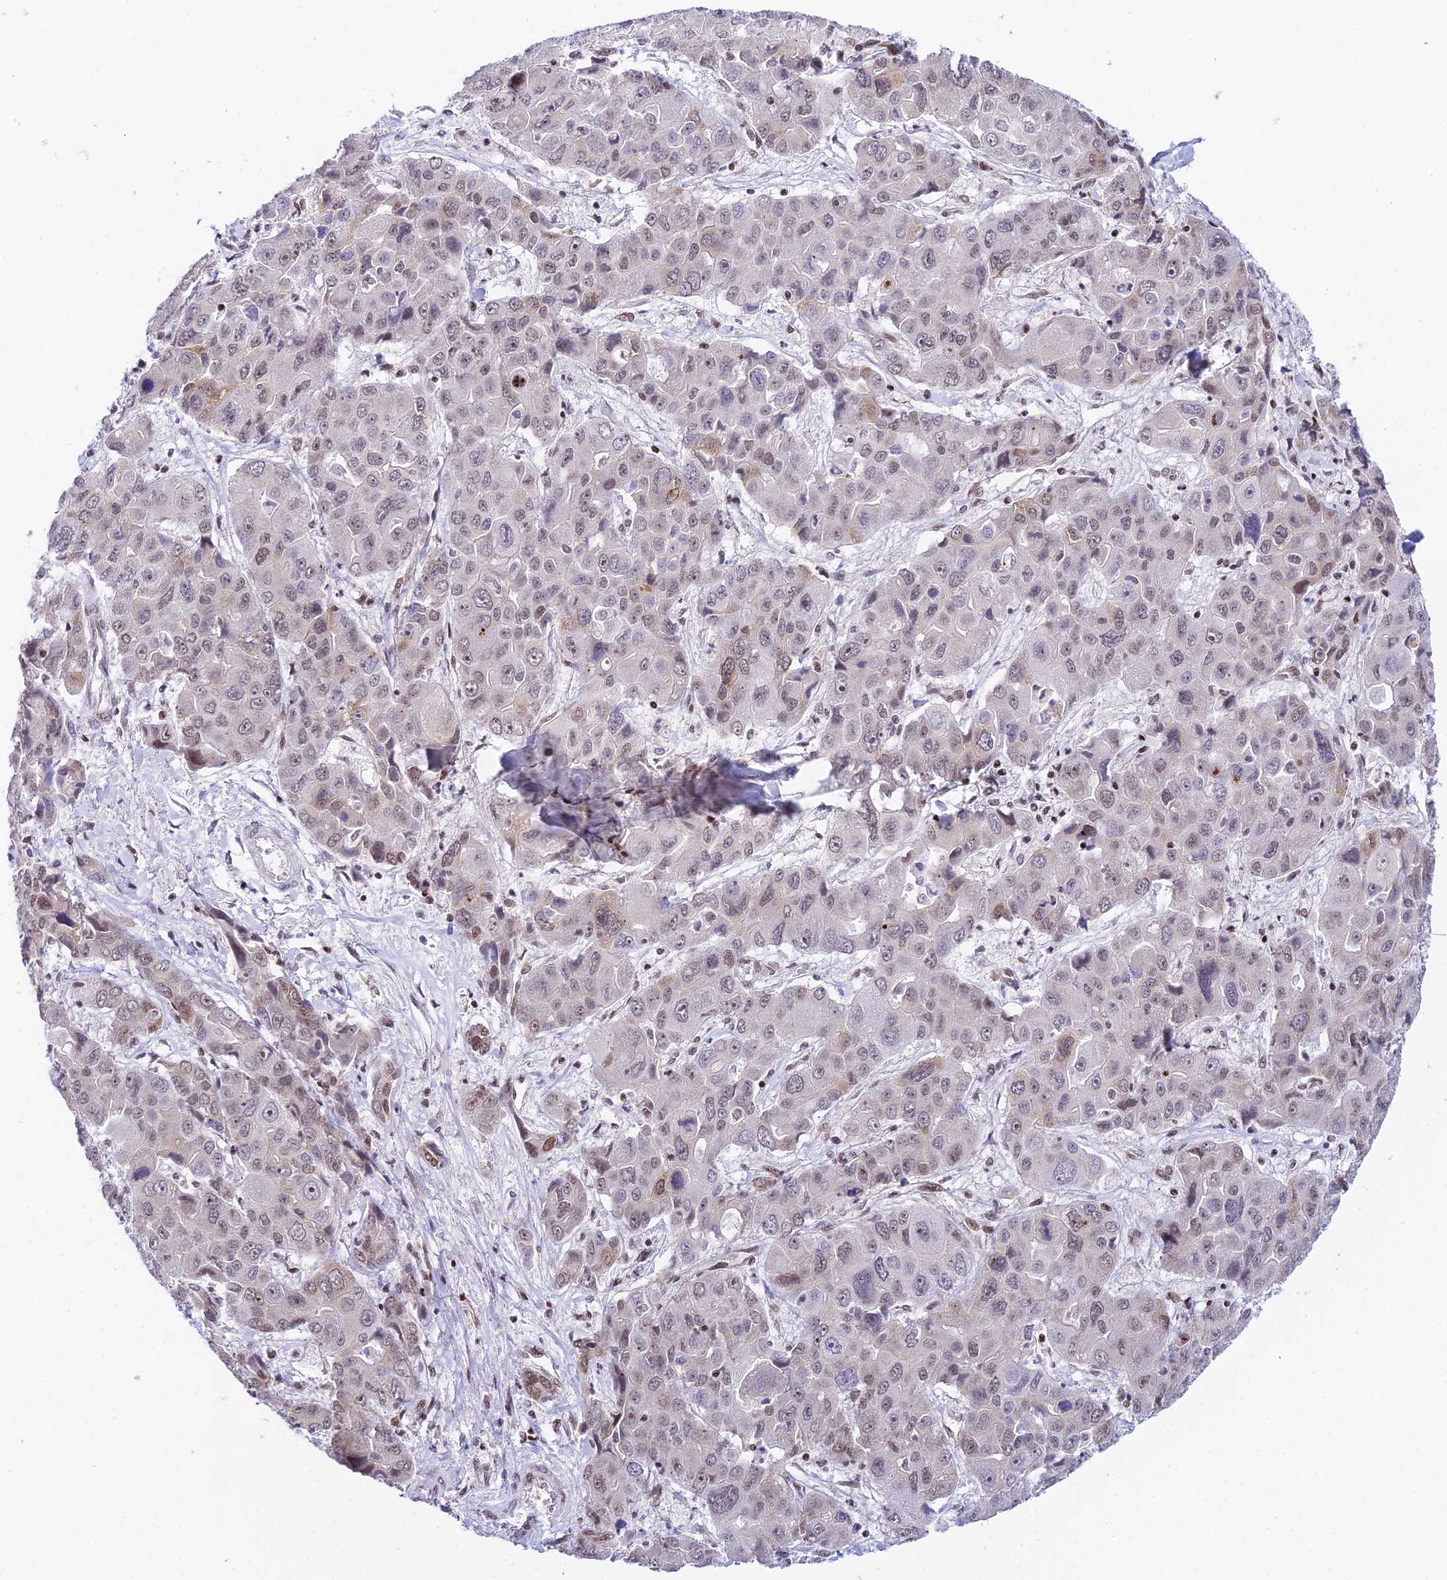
{"staining": {"intensity": "weak", "quantity": "25%-75%", "location": "nuclear"}, "tissue": "liver cancer", "cell_type": "Tumor cells", "image_type": "cancer", "snomed": [{"axis": "morphology", "description": "Cholangiocarcinoma"}, {"axis": "topography", "description": "Liver"}], "caption": "Immunohistochemical staining of liver cancer (cholangiocarcinoma) shows low levels of weak nuclear staining in about 25%-75% of tumor cells.", "gene": "USP22", "patient": {"sex": "male", "age": 67}}